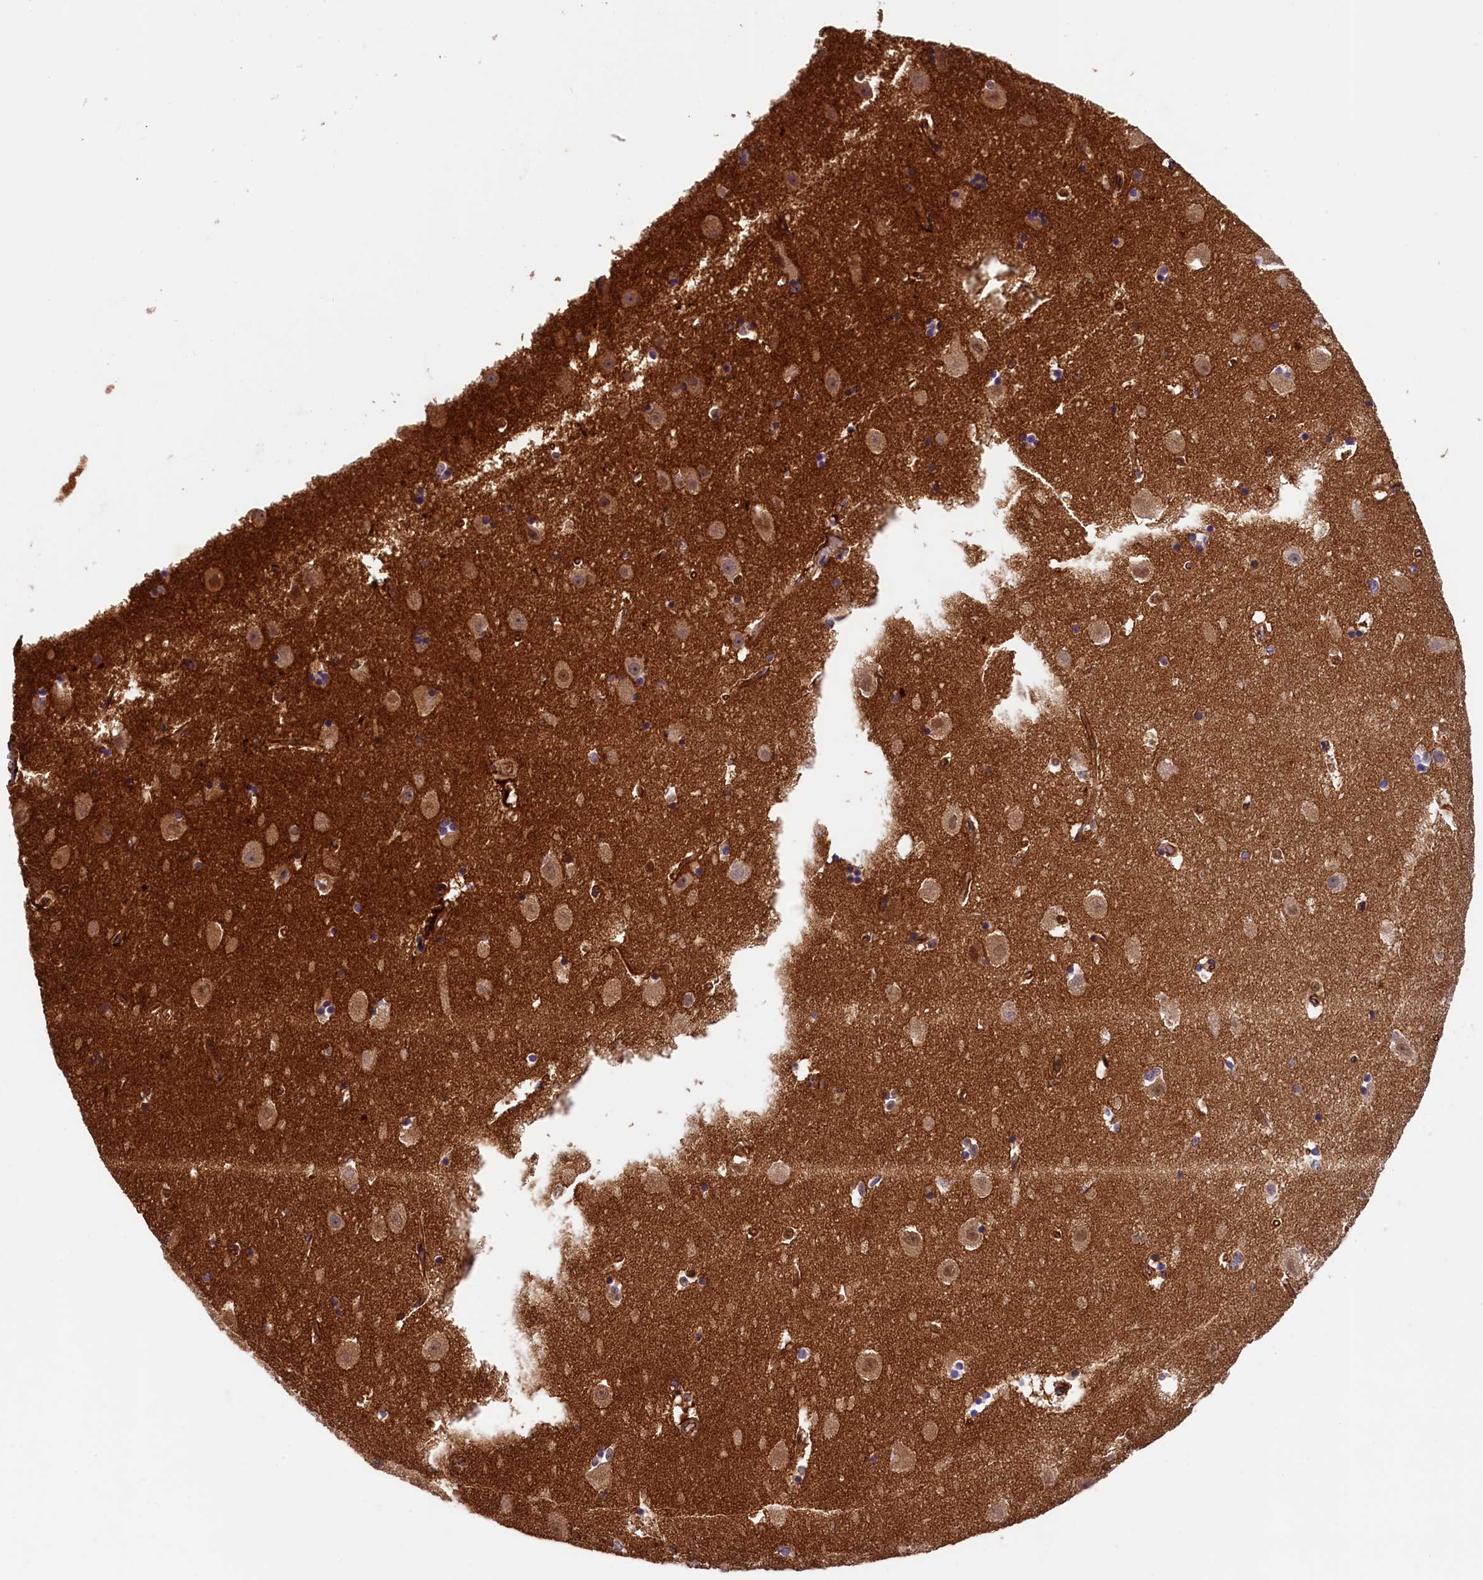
{"staining": {"intensity": "weak", "quantity": "25%-75%", "location": "cytoplasmic/membranous,nuclear"}, "tissue": "hippocampus", "cell_type": "Glial cells", "image_type": "normal", "snomed": [{"axis": "morphology", "description": "Normal tissue, NOS"}, {"axis": "topography", "description": "Hippocampus"}], "caption": "Immunohistochemical staining of unremarkable hippocampus exhibits low levels of weak cytoplasmic/membranous,nuclear expression in about 25%-75% of glial cells. Nuclei are stained in blue.", "gene": "ARL14EP", "patient": {"sex": "female", "age": 52}}